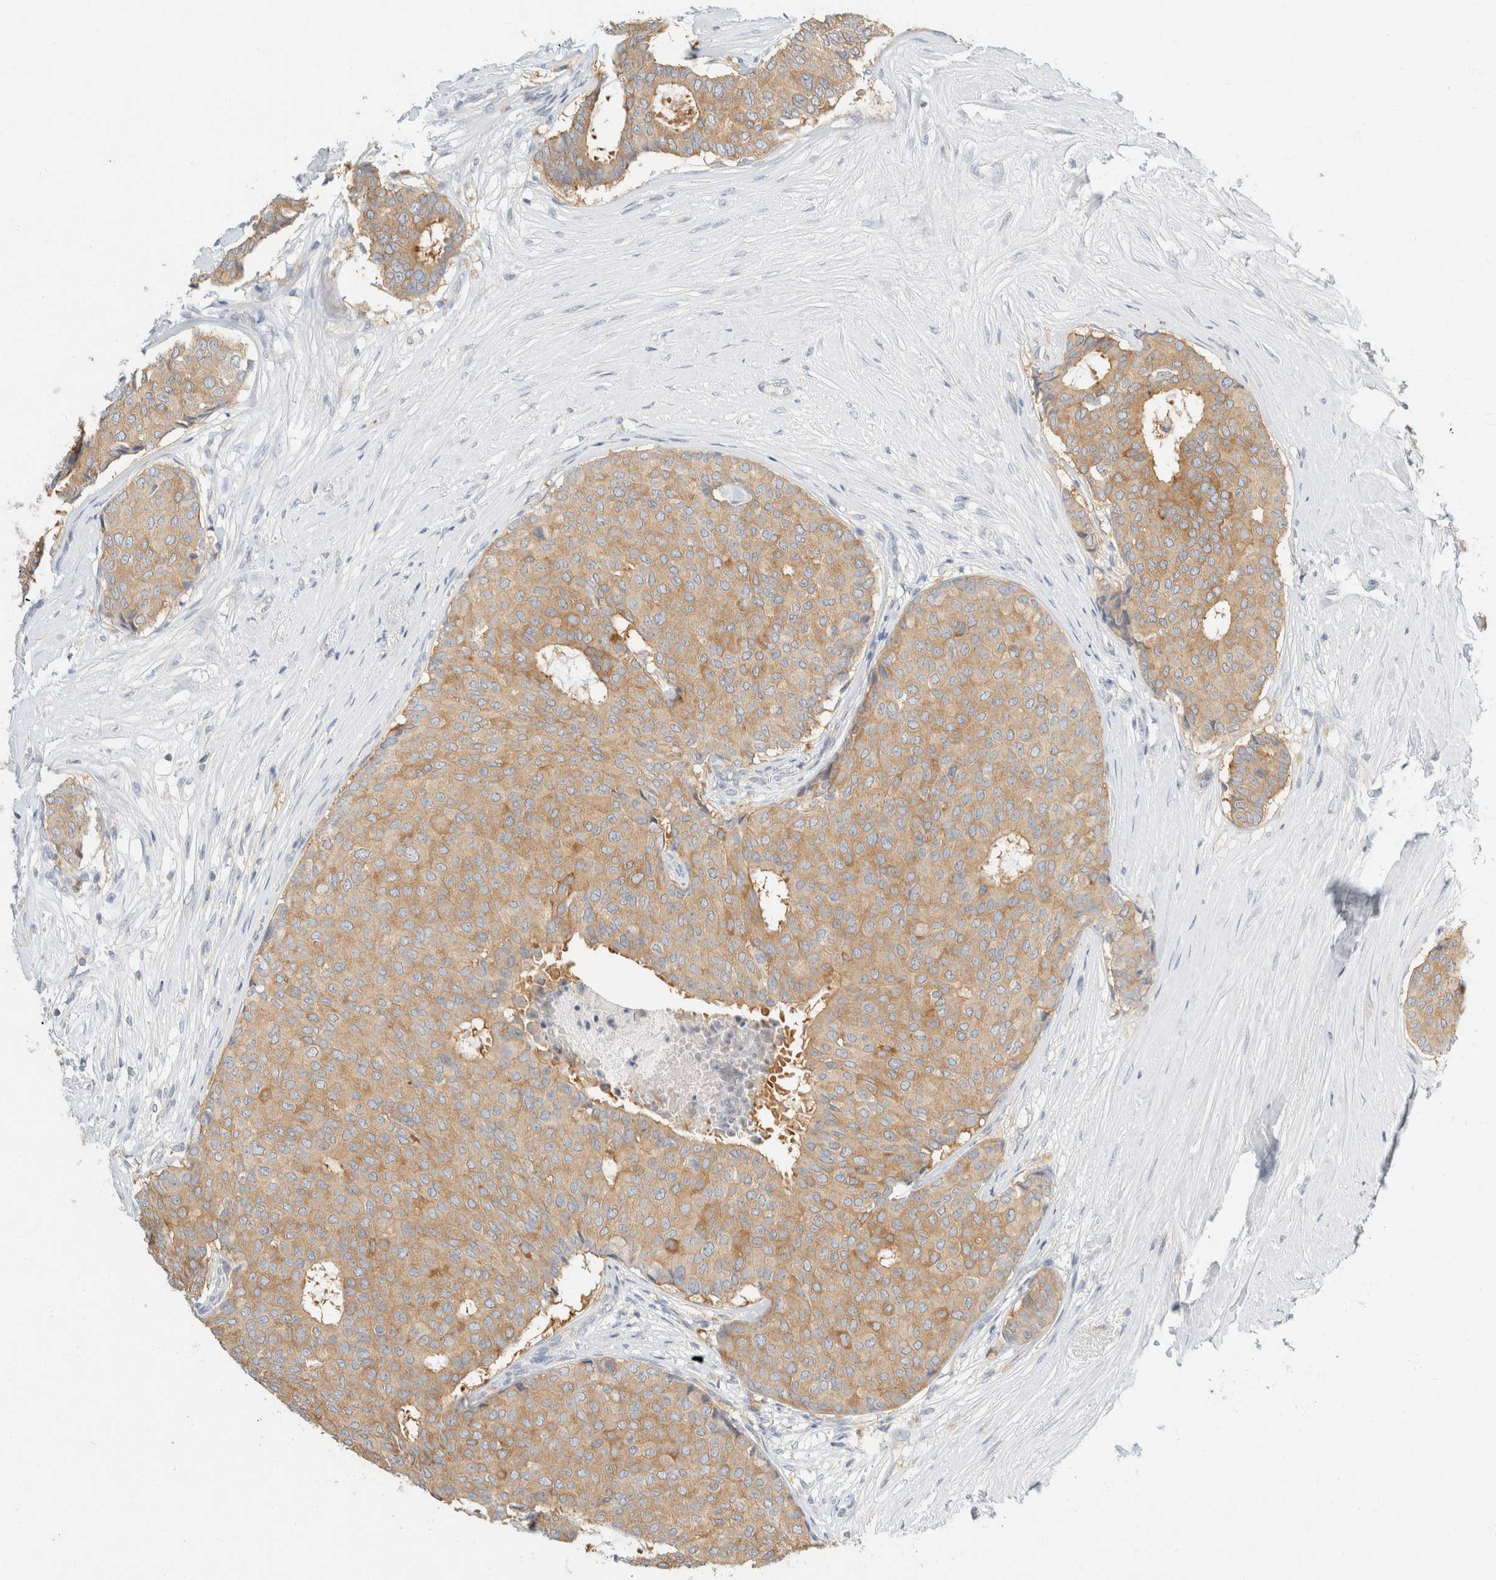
{"staining": {"intensity": "moderate", "quantity": ">75%", "location": "cytoplasmic/membranous"}, "tissue": "breast cancer", "cell_type": "Tumor cells", "image_type": "cancer", "snomed": [{"axis": "morphology", "description": "Duct carcinoma"}, {"axis": "topography", "description": "Breast"}], "caption": "A medium amount of moderate cytoplasmic/membranous positivity is appreciated in about >75% of tumor cells in breast intraductal carcinoma tissue.", "gene": "SH3GLB2", "patient": {"sex": "female", "age": 75}}